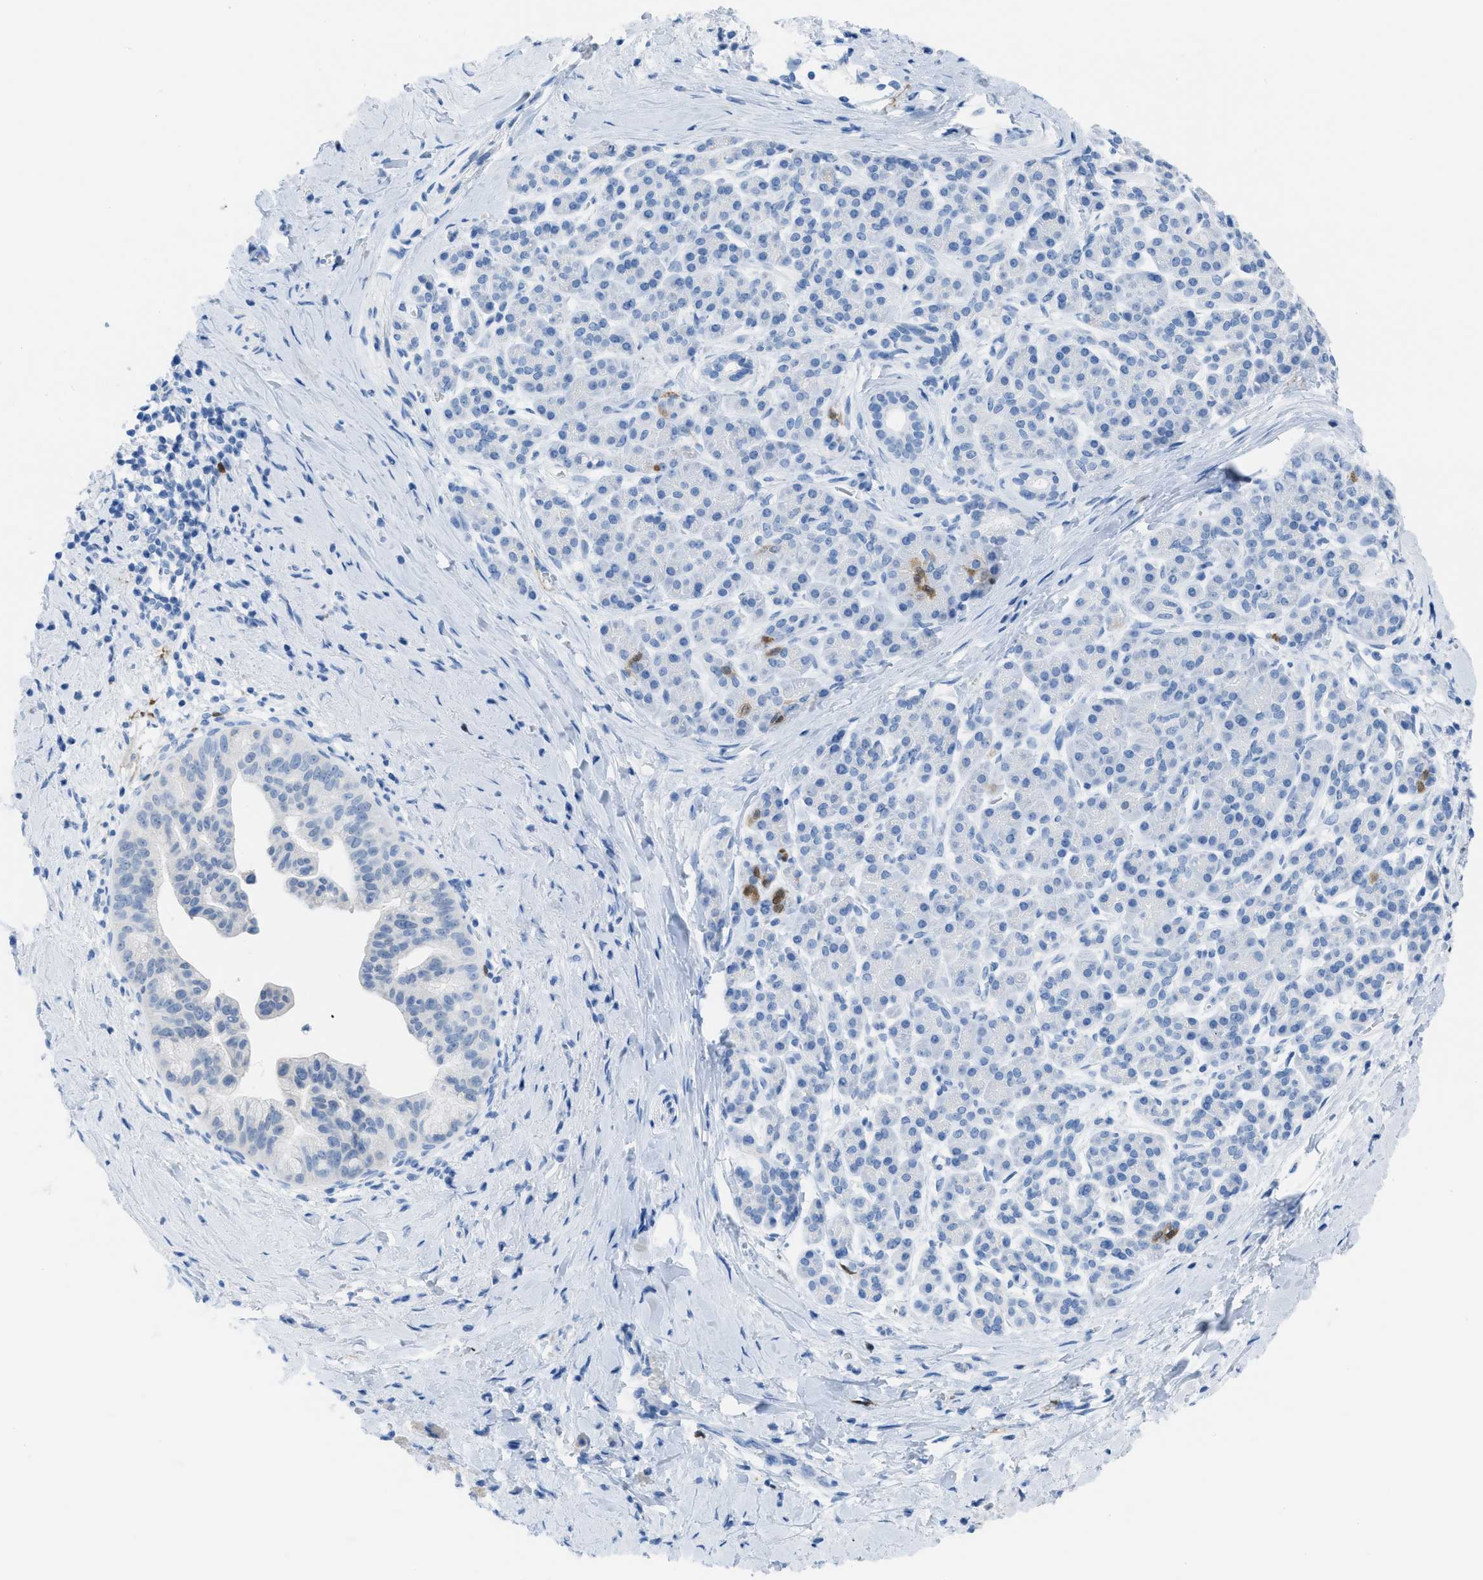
{"staining": {"intensity": "negative", "quantity": "none", "location": "none"}, "tissue": "pancreatic cancer", "cell_type": "Tumor cells", "image_type": "cancer", "snomed": [{"axis": "morphology", "description": "Adenocarcinoma, NOS"}, {"axis": "topography", "description": "Pancreas"}], "caption": "A micrograph of human pancreatic adenocarcinoma is negative for staining in tumor cells. The staining was performed using DAB (3,3'-diaminobenzidine) to visualize the protein expression in brown, while the nuclei were stained in blue with hematoxylin (Magnification: 20x).", "gene": "CDKN2A", "patient": {"sex": "male", "age": 55}}